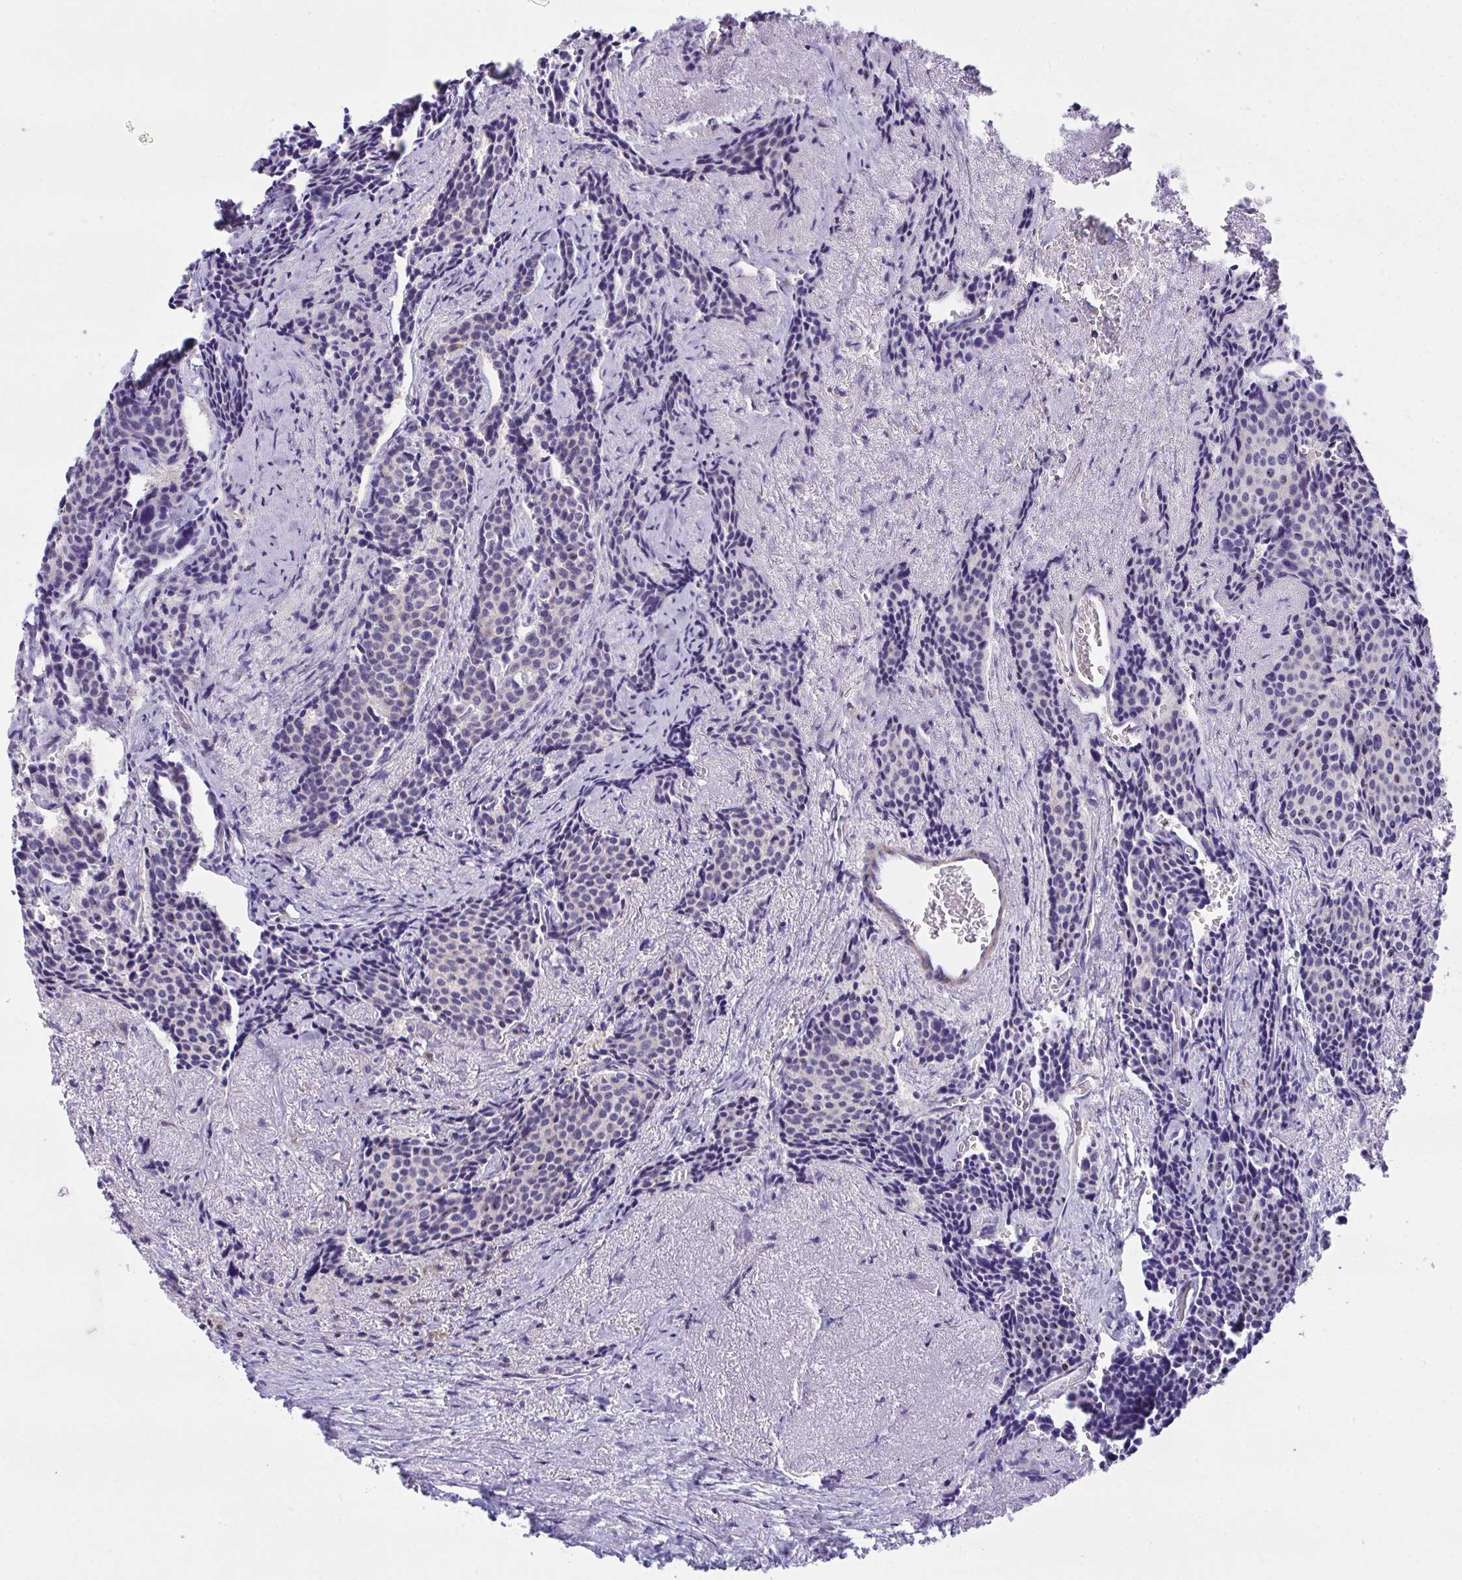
{"staining": {"intensity": "negative", "quantity": "none", "location": "none"}, "tissue": "carcinoid", "cell_type": "Tumor cells", "image_type": "cancer", "snomed": [{"axis": "morphology", "description": "Carcinoid, malignant, NOS"}, {"axis": "topography", "description": "Small intestine"}], "caption": "An immunohistochemistry image of carcinoid is shown. There is no staining in tumor cells of carcinoid. The staining is performed using DAB brown chromogen with nuclei counter-stained in using hematoxylin.", "gene": "PPIH", "patient": {"sex": "male", "age": 73}}